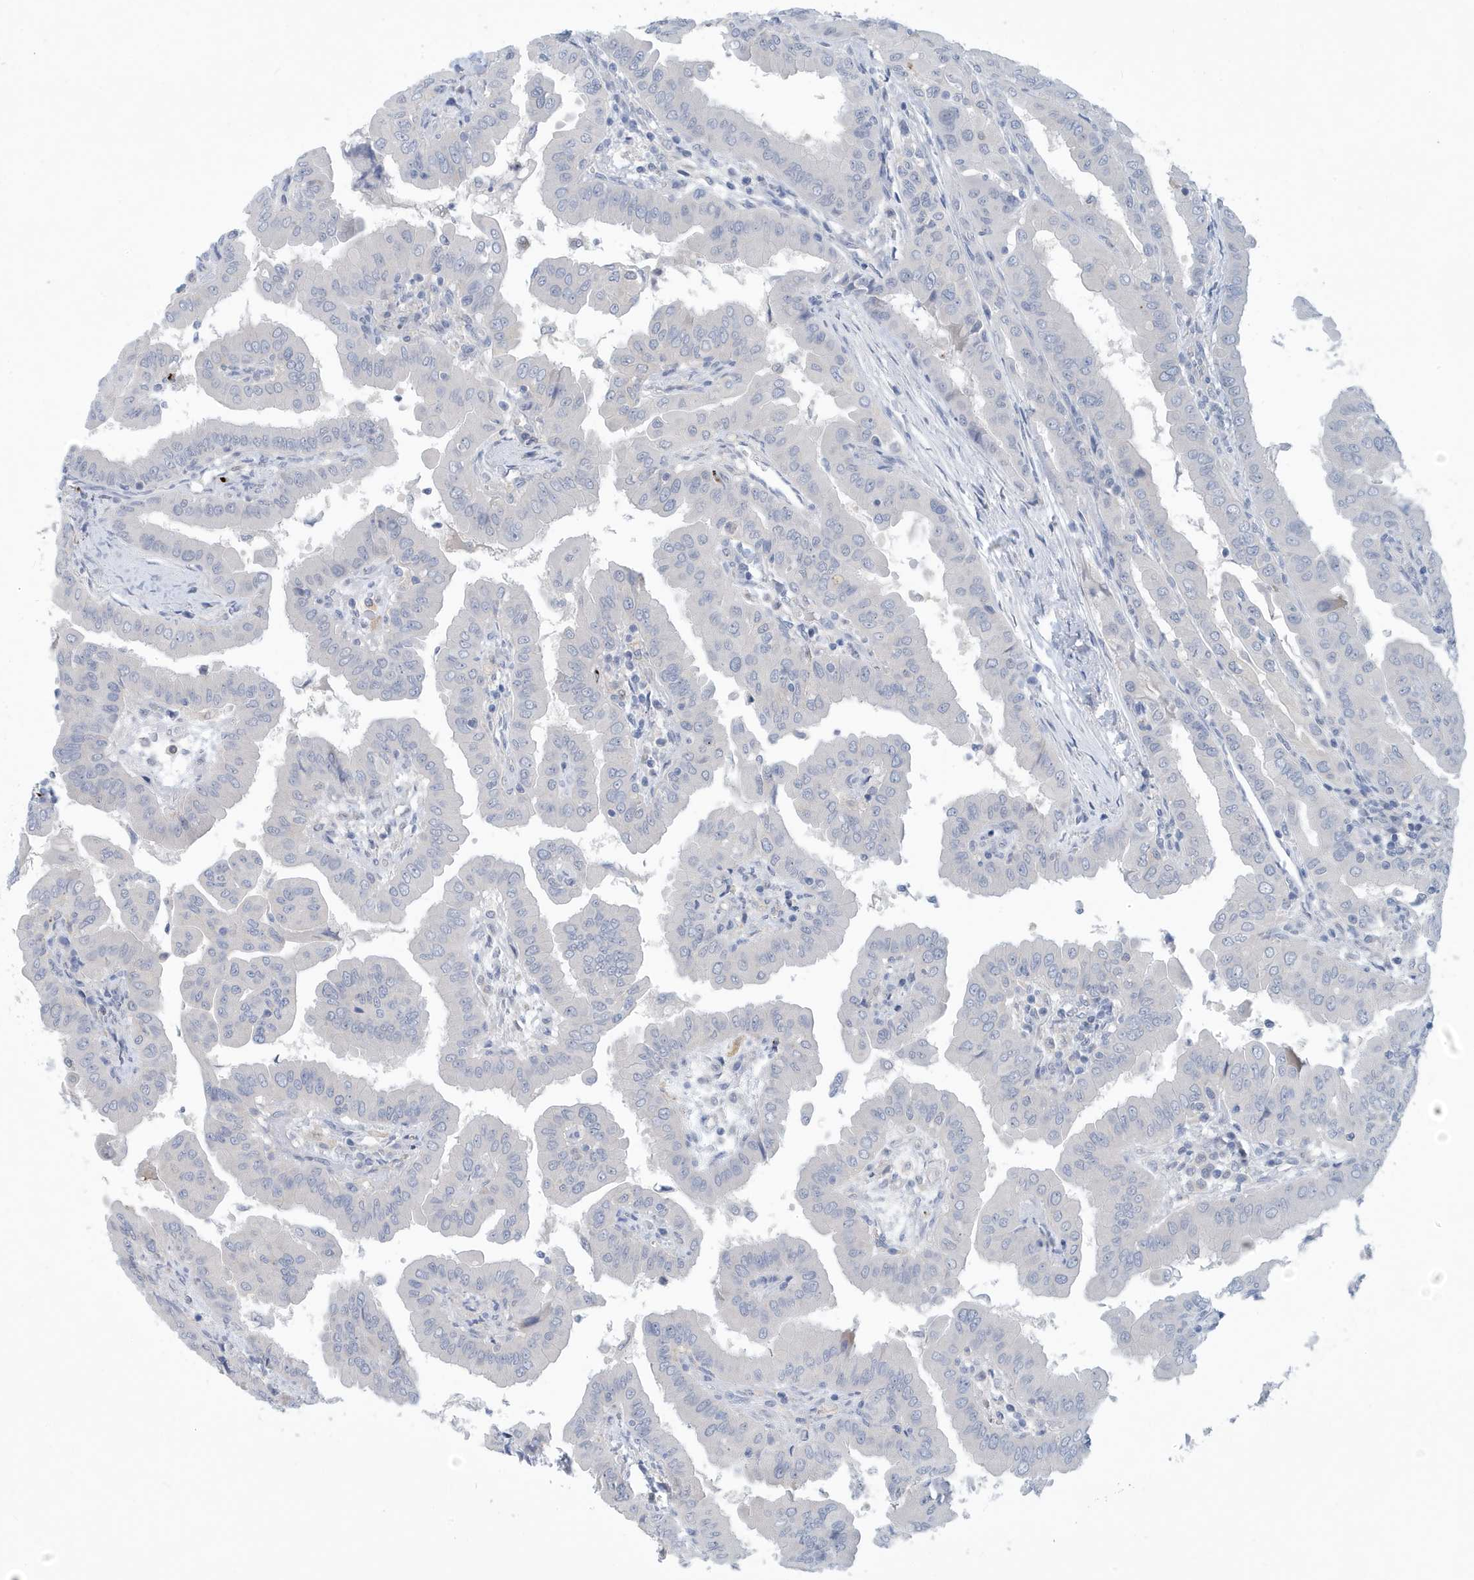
{"staining": {"intensity": "negative", "quantity": "none", "location": "none"}, "tissue": "thyroid cancer", "cell_type": "Tumor cells", "image_type": "cancer", "snomed": [{"axis": "morphology", "description": "Papillary adenocarcinoma, NOS"}, {"axis": "topography", "description": "Thyroid gland"}], "caption": "Tumor cells are negative for protein expression in human thyroid cancer (papillary adenocarcinoma). (Immunohistochemistry, brightfield microscopy, high magnification).", "gene": "VTA1", "patient": {"sex": "male", "age": 33}}